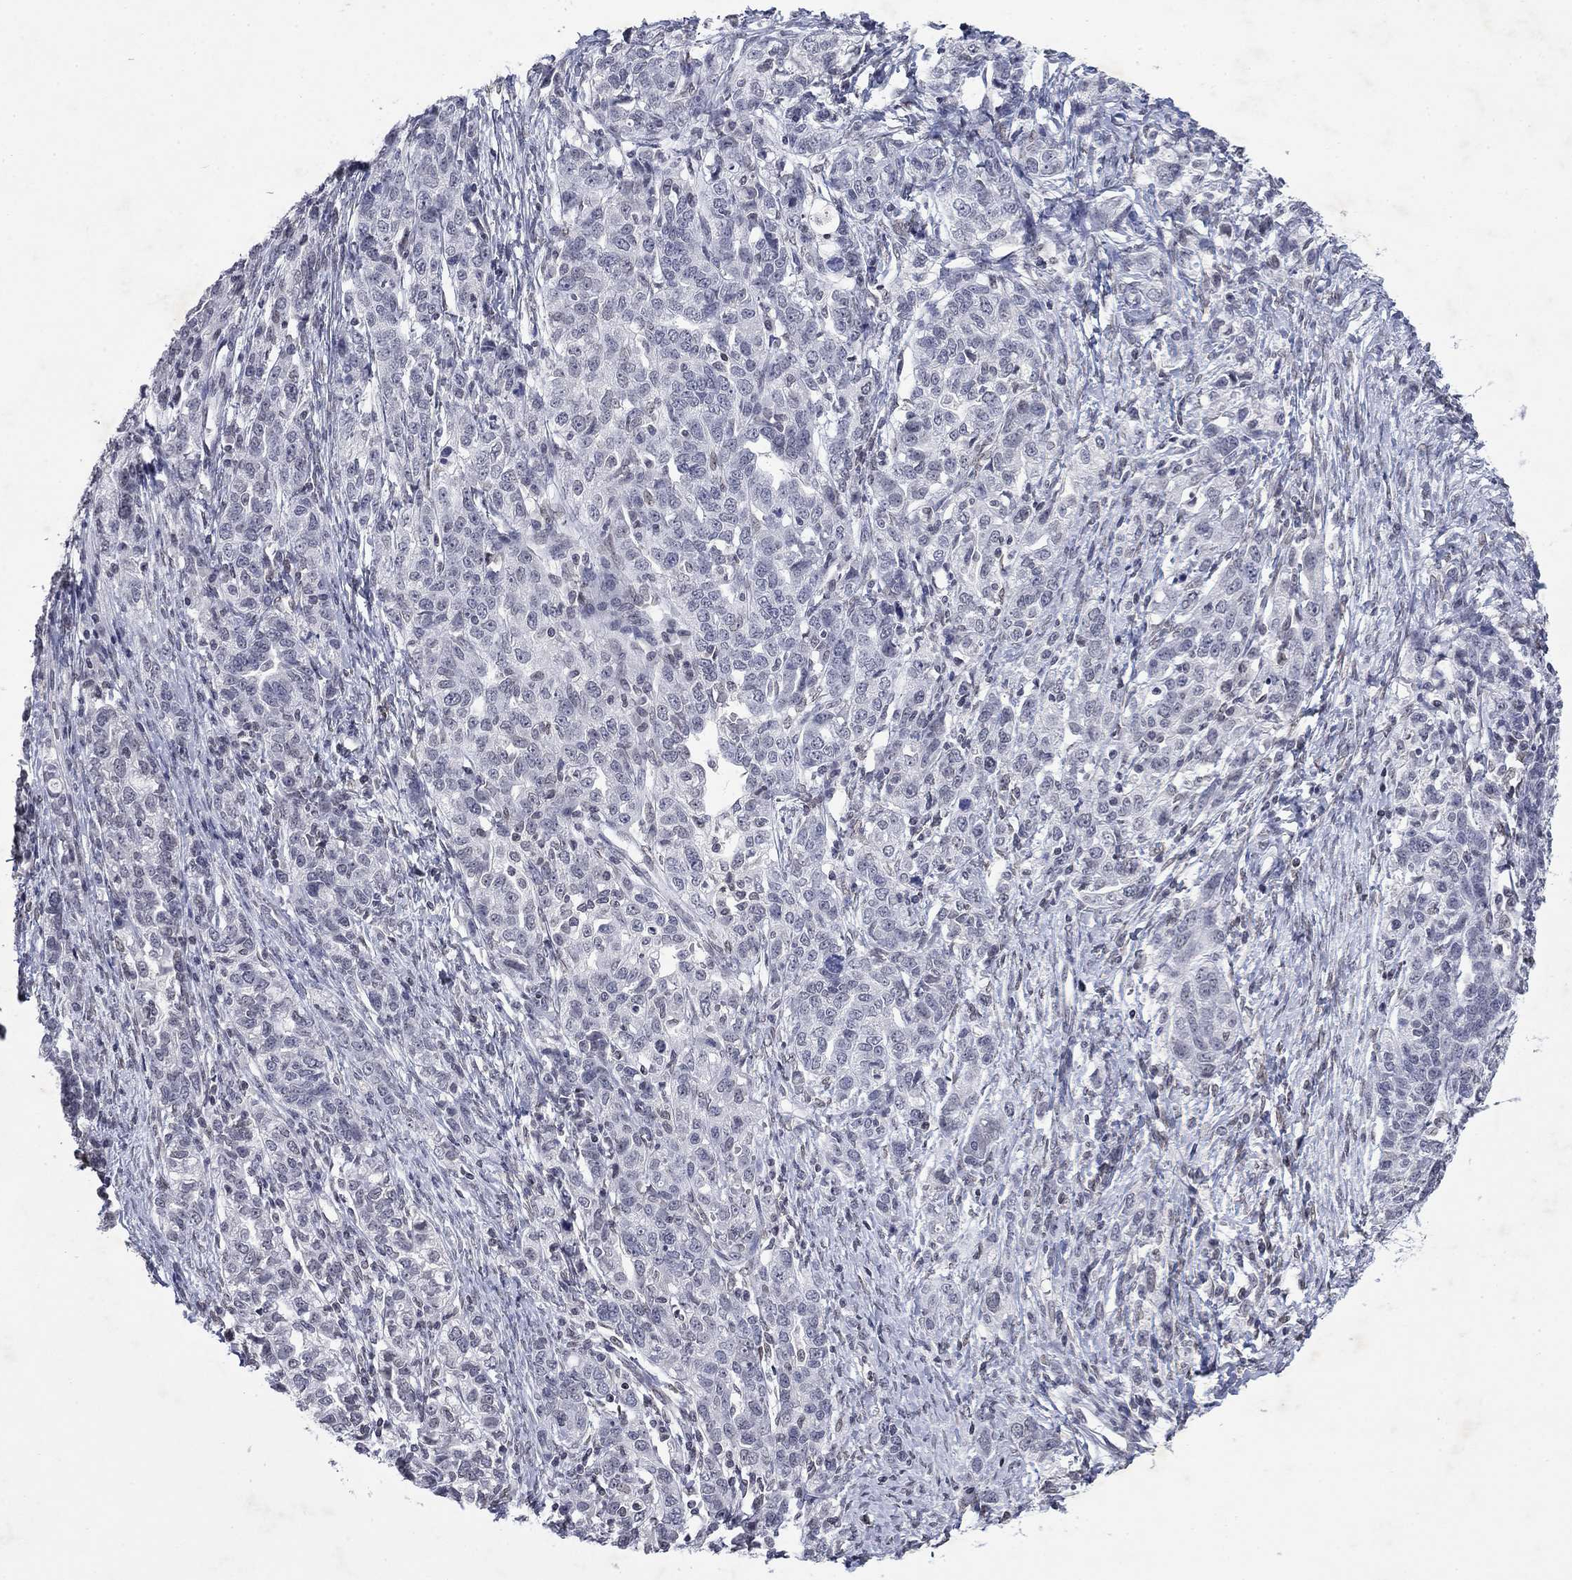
{"staining": {"intensity": "negative", "quantity": "none", "location": "none"}, "tissue": "ovarian cancer", "cell_type": "Tumor cells", "image_type": "cancer", "snomed": [{"axis": "morphology", "description": "Cystadenocarcinoma, serous, NOS"}, {"axis": "topography", "description": "Ovary"}], "caption": "This micrograph is of serous cystadenocarcinoma (ovarian) stained with IHC to label a protein in brown with the nuclei are counter-stained blue. There is no expression in tumor cells. Brightfield microscopy of IHC stained with DAB (3,3'-diaminobenzidine) (brown) and hematoxylin (blue), captured at high magnification.", "gene": "TOR1AIP1", "patient": {"sex": "female", "age": 71}}